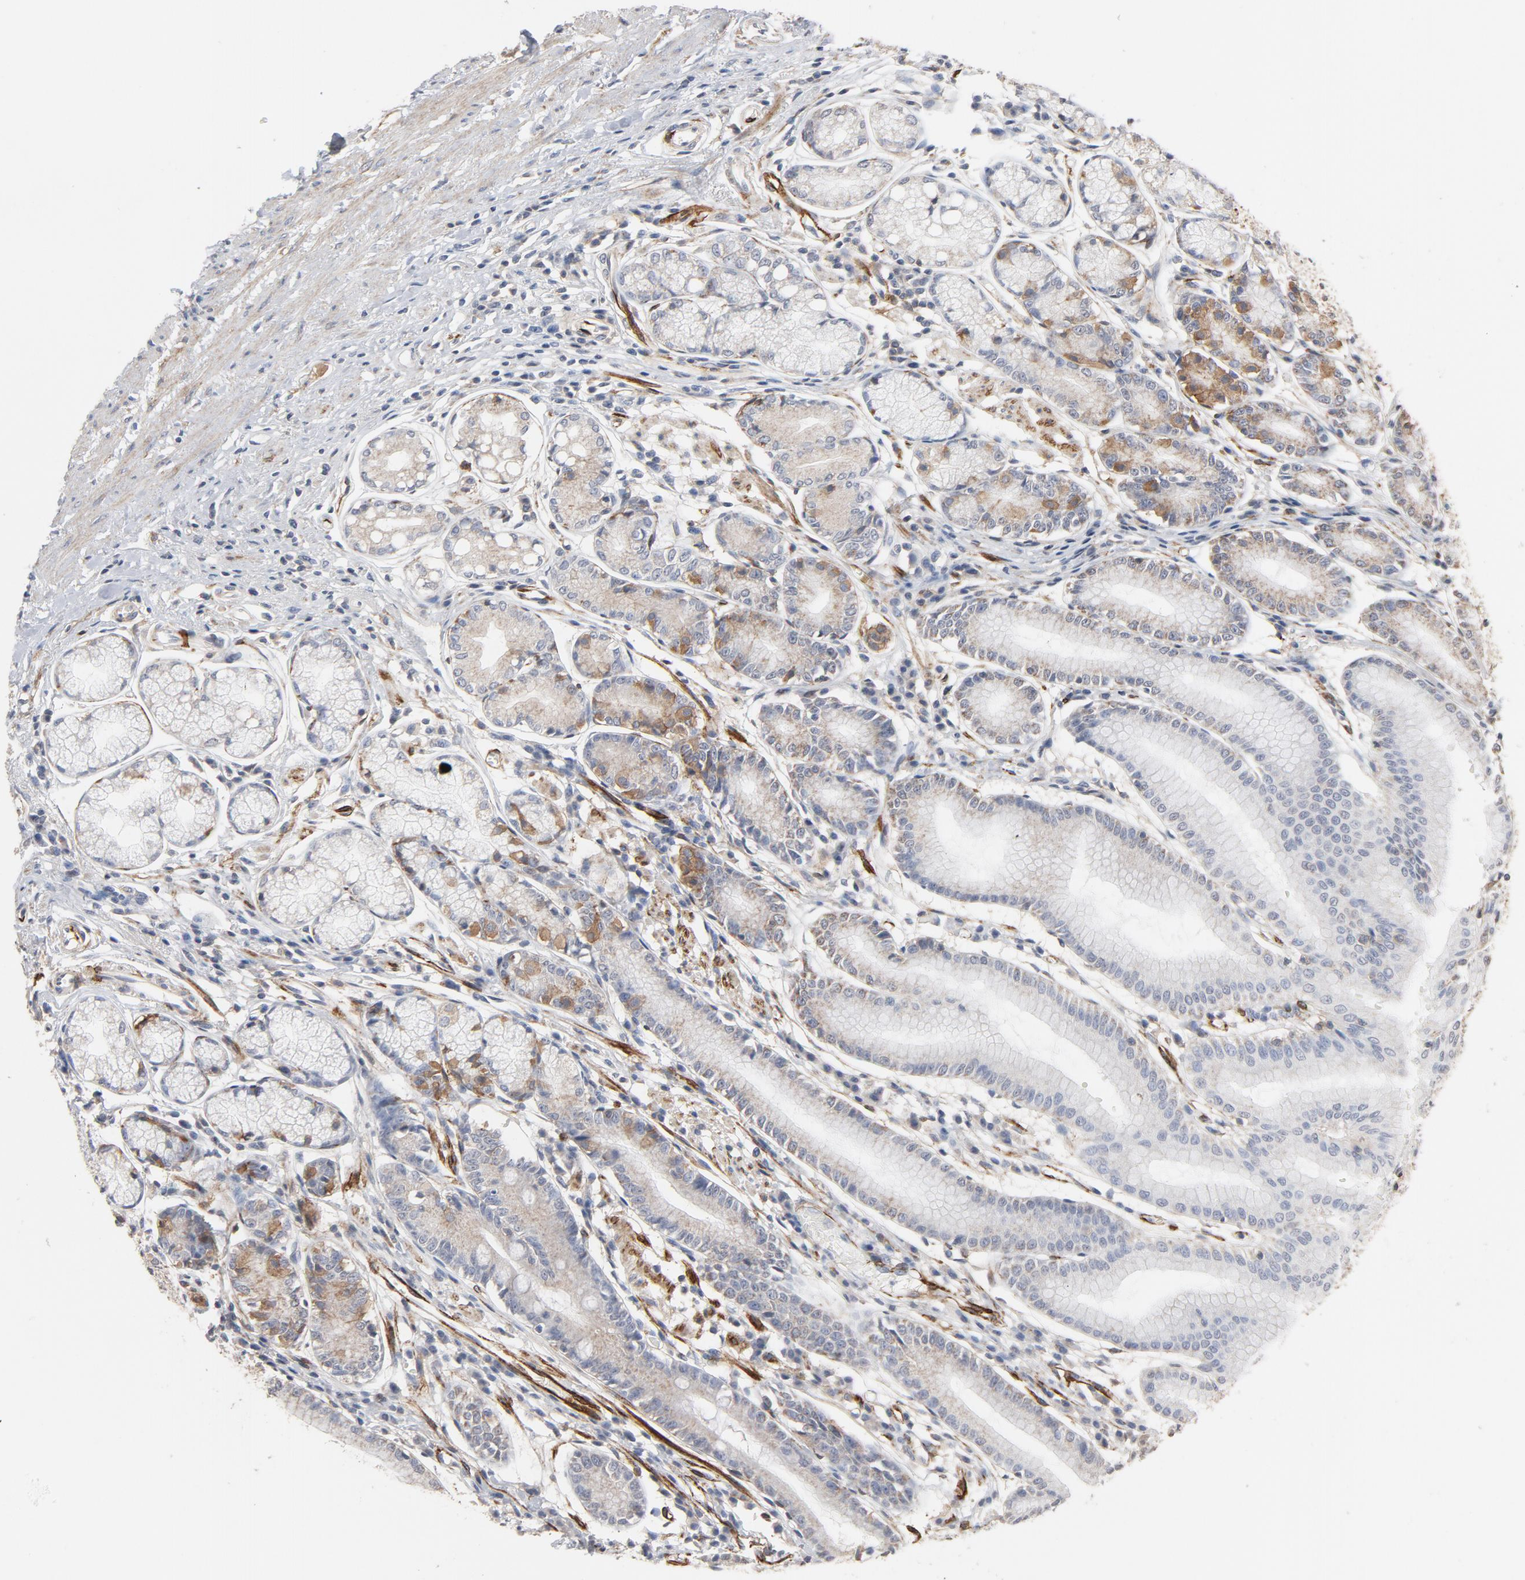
{"staining": {"intensity": "weak", "quantity": "<25%", "location": "cytoplasmic/membranous"}, "tissue": "stomach", "cell_type": "Glandular cells", "image_type": "normal", "snomed": [{"axis": "morphology", "description": "Normal tissue, NOS"}, {"axis": "morphology", "description": "Inflammation, NOS"}, {"axis": "topography", "description": "Stomach, lower"}], "caption": "This is an immunohistochemistry (IHC) micrograph of benign stomach. There is no positivity in glandular cells.", "gene": "GNG2", "patient": {"sex": "male", "age": 59}}